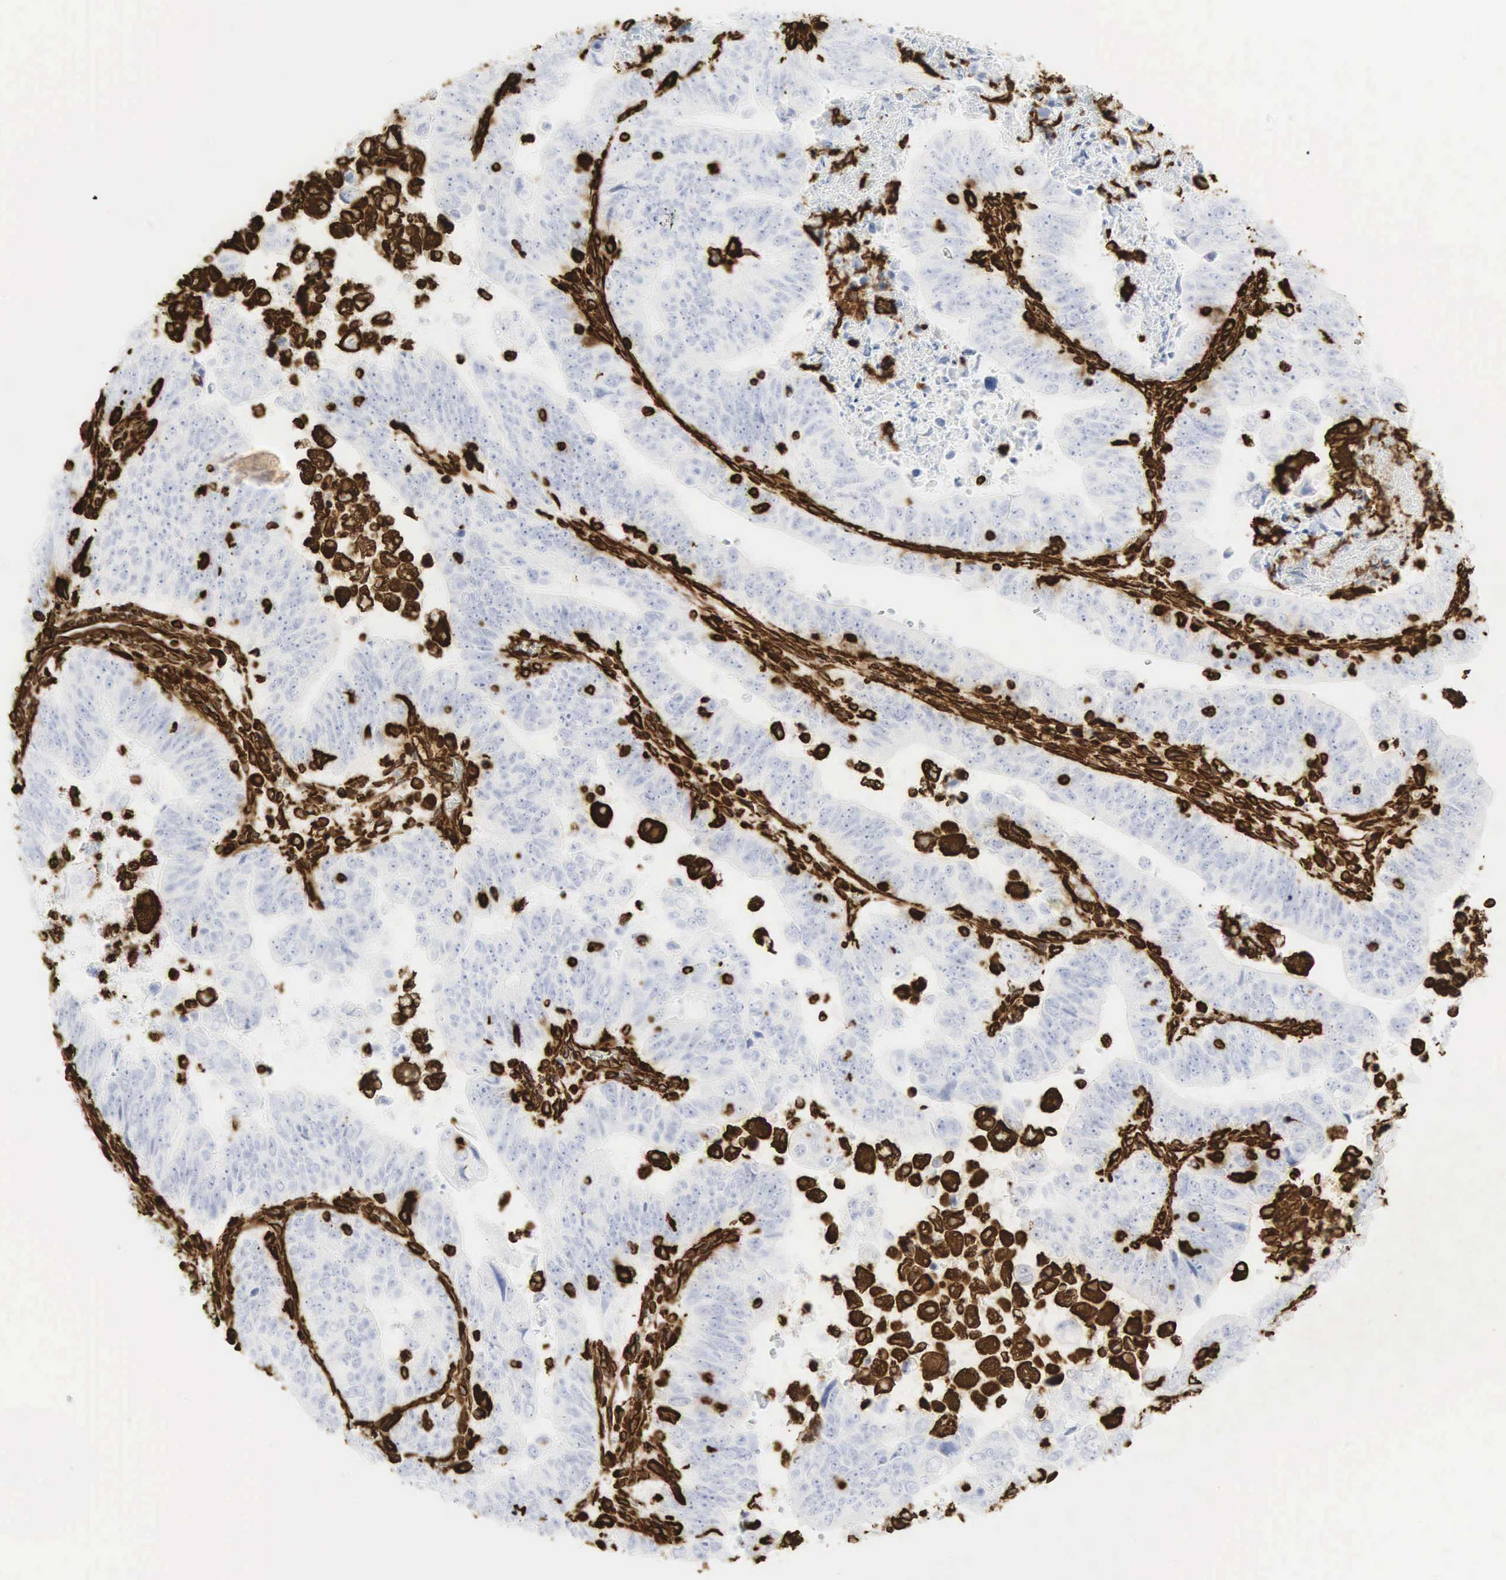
{"staining": {"intensity": "strong", "quantity": "<25%", "location": "cytoplasmic/membranous"}, "tissue": "stomach cancer", "cell_type": "Tumor cells", "image_type": "cancer", "snomed": [{"axis": "morphology", "description": "Adenocarcinoma, NOS"}, {"axis": "topography", "description": "Stomach, upper"}], "caption": "IHC staining of stomach cancer, which shows medium levels of strong cytoplasmic/membranous positivity in about <25% of tumor cells indicating strong cytoplasmic/membranous protein positivity. The staining was performed using DAB (brown) for protein detection and nuclei were counterstained in hematoxylin (blue).", "gene": "VIM", "patient": {"sex": "female", "age": 50}}